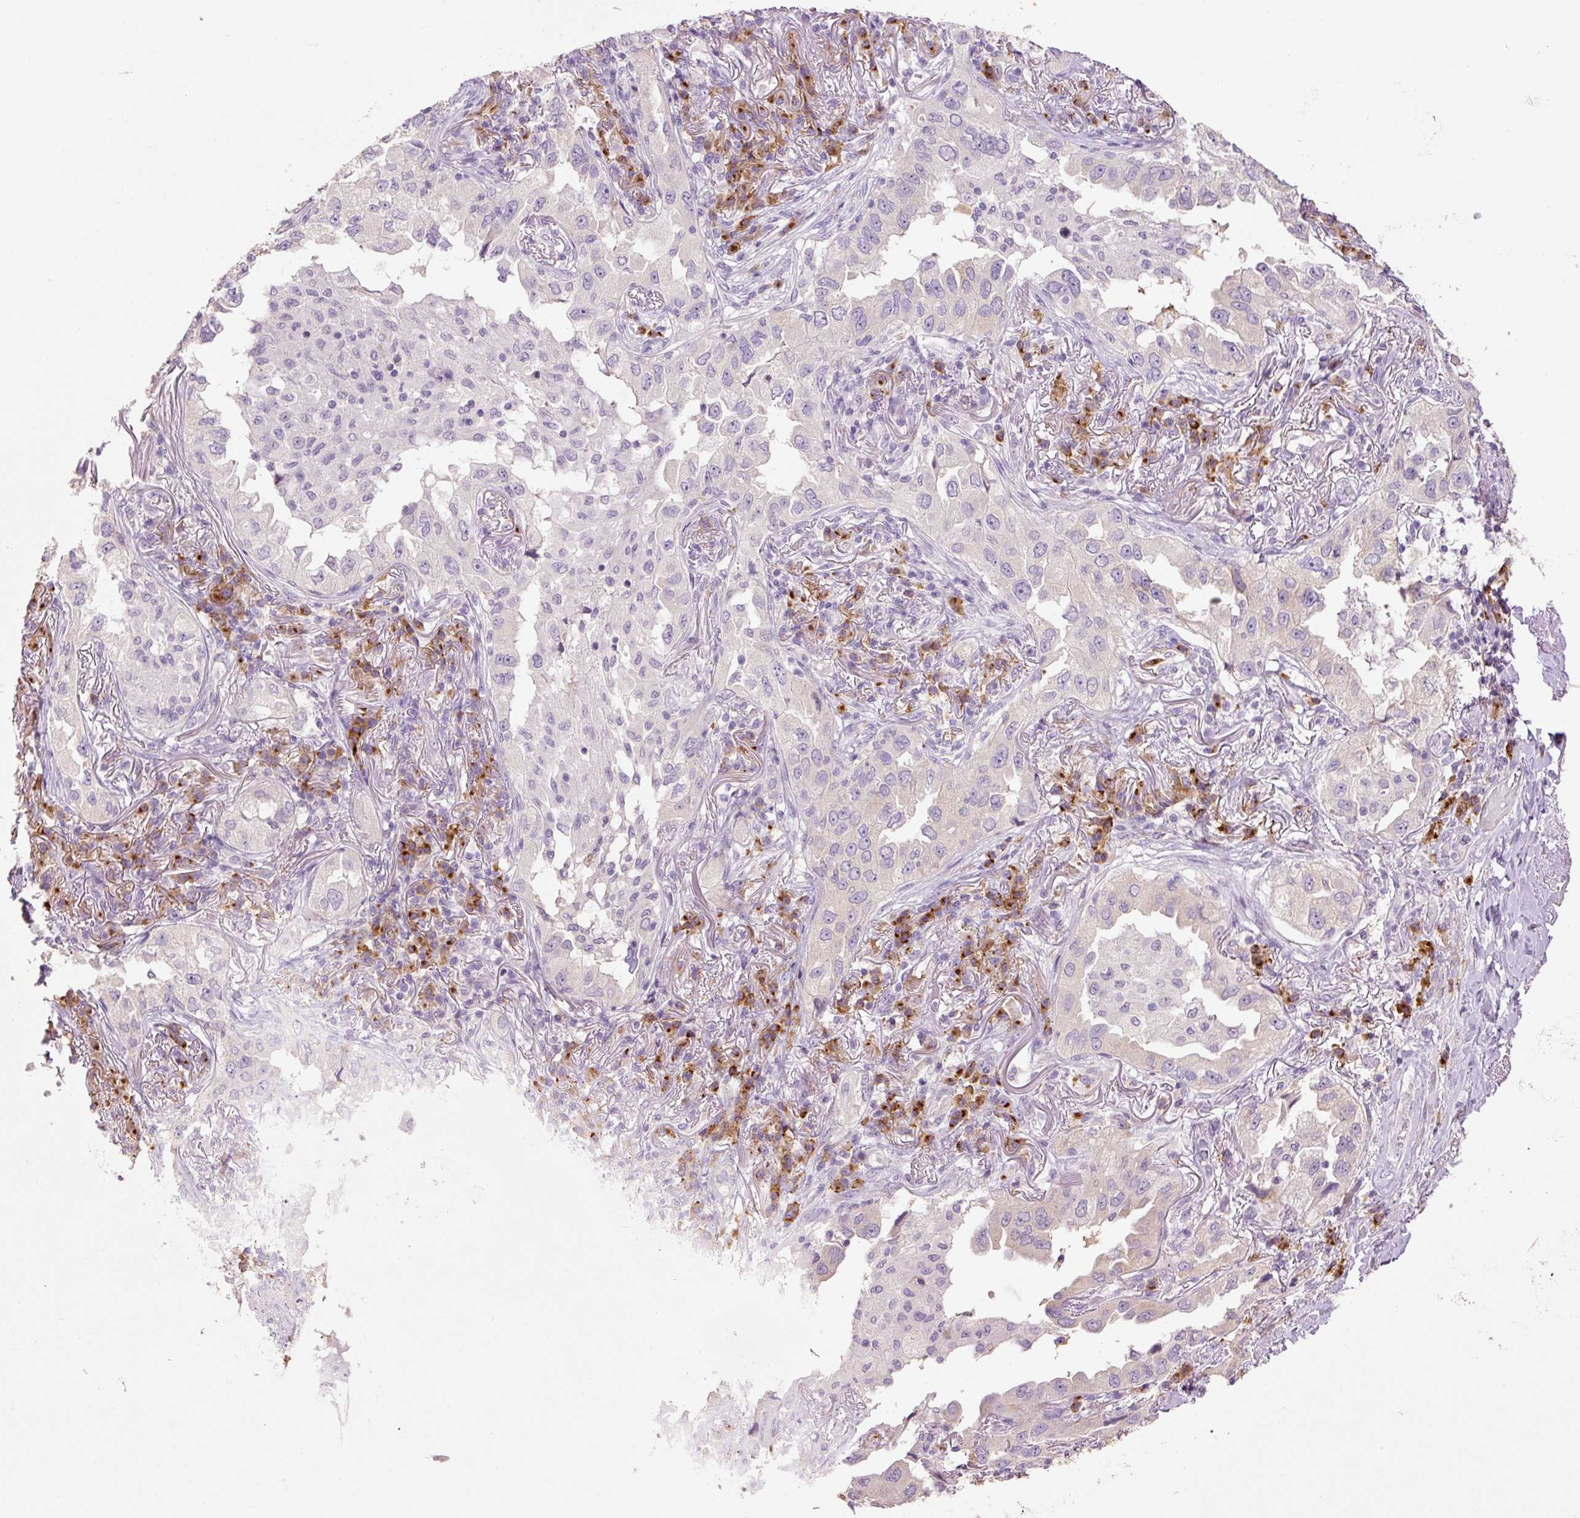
{"staining": {"intensity": "negative", "quantity": "none", "location": "none"}, "tissue": "lung cancer", "cell_type": "Tumor cells", "image_type": "cancer", "snomed": [{"axis": "morphology", "description": "Adenocarcinoma, NOS"}, {"axis": "topography", "description": "Lung"}], "caption": "A high-resolution micrograph shows IHC staining of lung cancer, which displays no significant expression in tumor cells. The staining was performed using DAB (3,3'-diaminobenzidine) to visualize the protein expression in brown, while the nuclei were stained in blue with hematoxylin (Magnification: 20x).", "gene": "HAX1", "patient": {"sex": "female", "age": 69}}